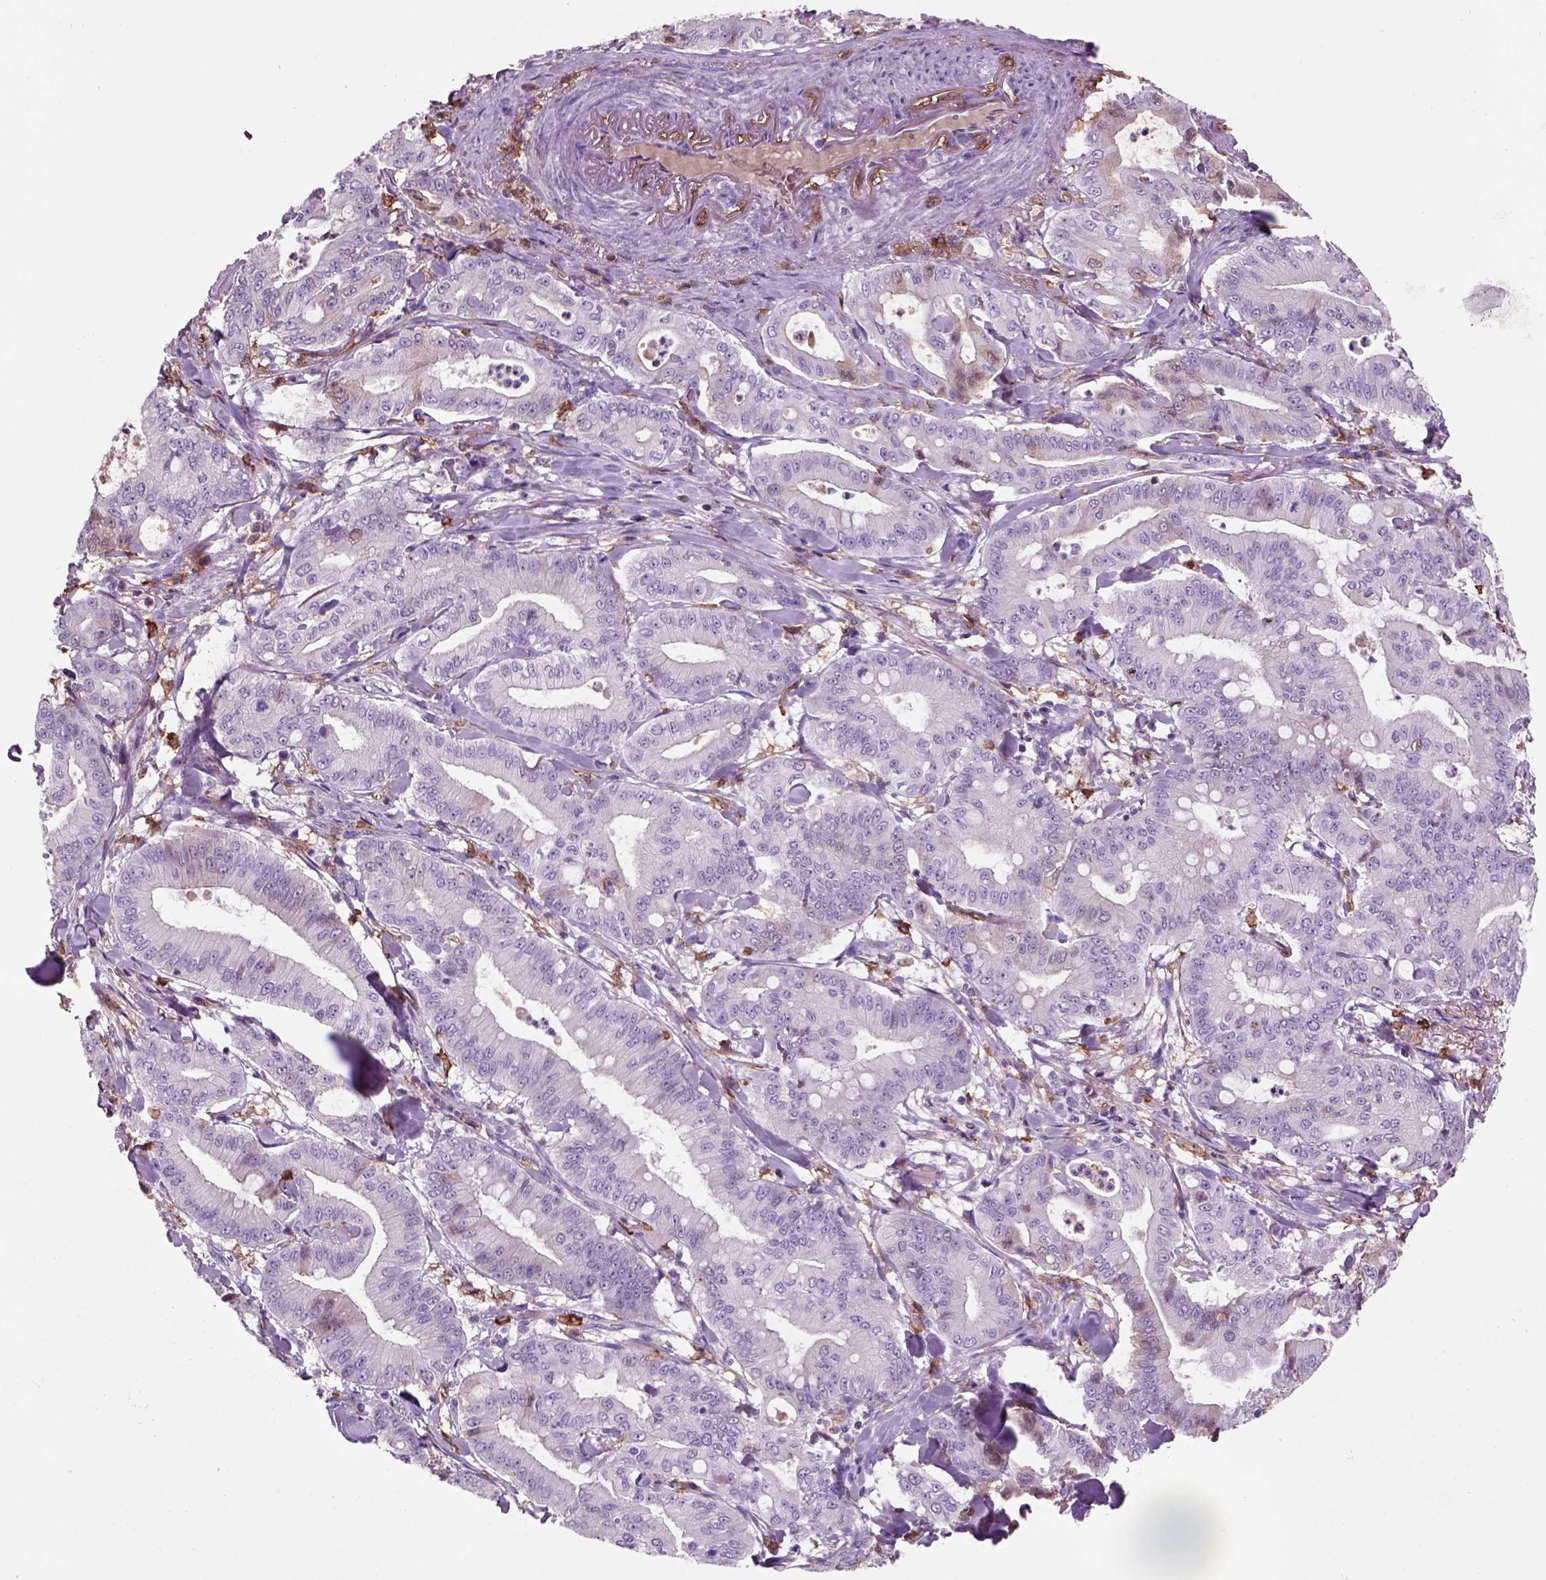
{"staining": {"intensity": "negative", "quantity": "none", "location": "none"}, "tissue": "pancreatic cancer", "cell_type": "Tumor cells", "image_type": "cancer", "snomed": [{"axis": "morphology", "description": "Adenocarcinoma, NOS"}, {"axis": "topography", "description": "Pancreas"}], "caption": "The immunohistochemistry (IHC) photomicrograph has no significant staining in tumor cells of pancreatic cancer (adenocarcinoma) tissue. The staining is performed using DAB brown chromogen with nuclei counter-stained in using hematoxylin.", "gene": "CD14", "patient": {"sex": "male", "age": 71}}